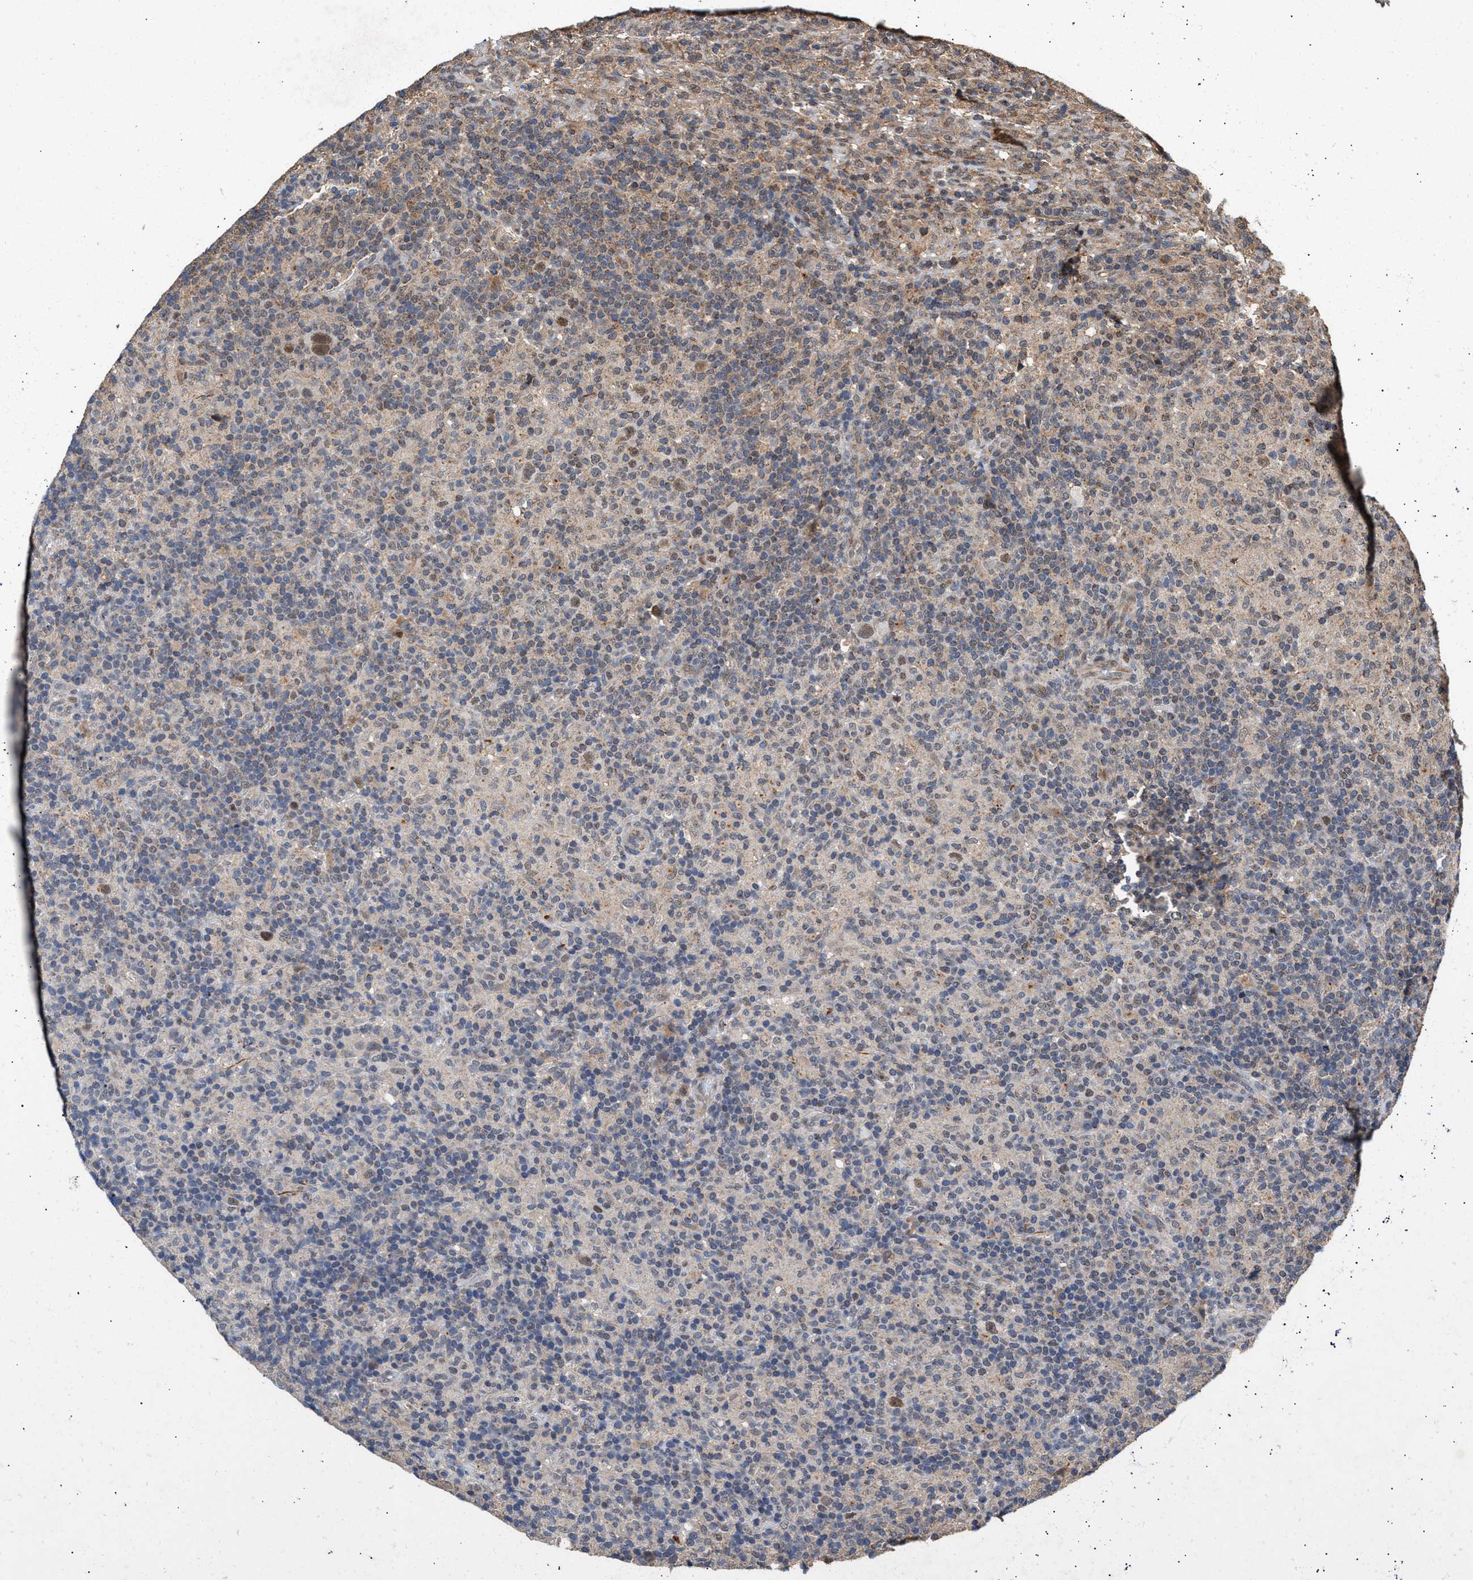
{"staining": {"intensity": "moderate", "quantity": ">75%", "location": "nuclear"}, "tissue": "lymphoma", "cell_type": "Tumor cells", "image_type": "cancer", "snomed": [{"axis": "morphology", "description": "Hodgkin's disease, NOS"}, {"axis": "topography", "description": "Lymph node"}], "caption": "DAB (3,3'-diaminobenzidine) immunohistochemical staining of human Hodgkin's disease shows moderate nuclear protein staining in approximately >75% of tumor cells.", "gene": "ZNHIT6", "patient": {"sex": "male", "age": 70}}